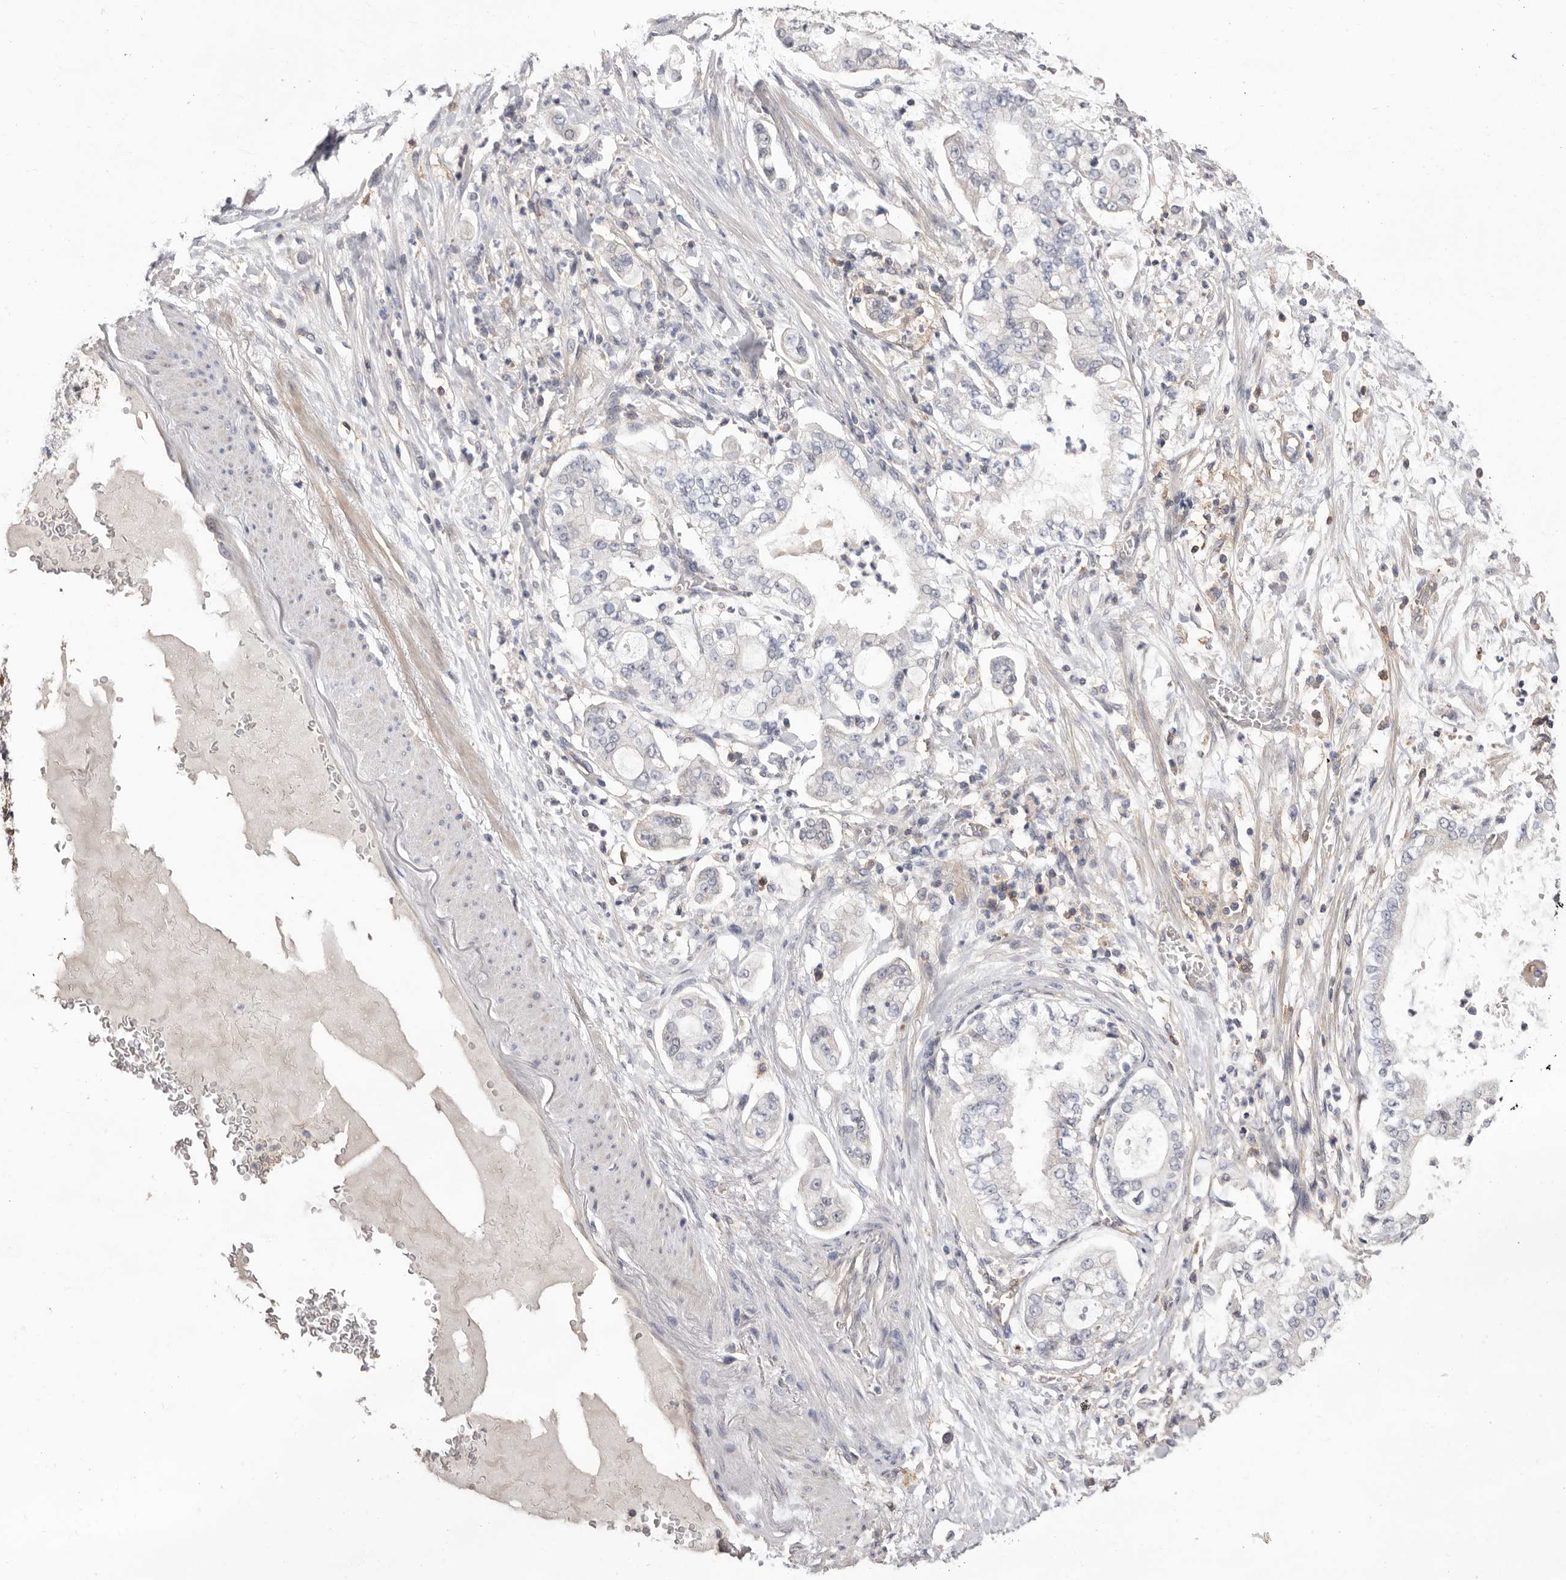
{"staining": {"intensity": "negative", "quantity": "none", "location": "none"}, "tissue": "stomach cancer", "cell_type": "Tumor cells", "image_type": "cancer", "snomed": [{"axis": "morphology", "description": "Adenocarcinoma, NOS"}, {"axis": "topography", "description": "Stomach"}], "caption": "DAB (3,3'-diaminobenzidine) immunohistochemical staining of human stomach cancer (adenocarcinoma) reveals no significant positivity in tumor cells. The staining was performed using DAB (3,3'-diaminobenzidine) to visualize the protein expression in brown, while the nuclei were stained in blue with hematoxylin (Magnification: 20x).", "gene": "MMACHC", "patient": {"sex": "male", "age": 76}}